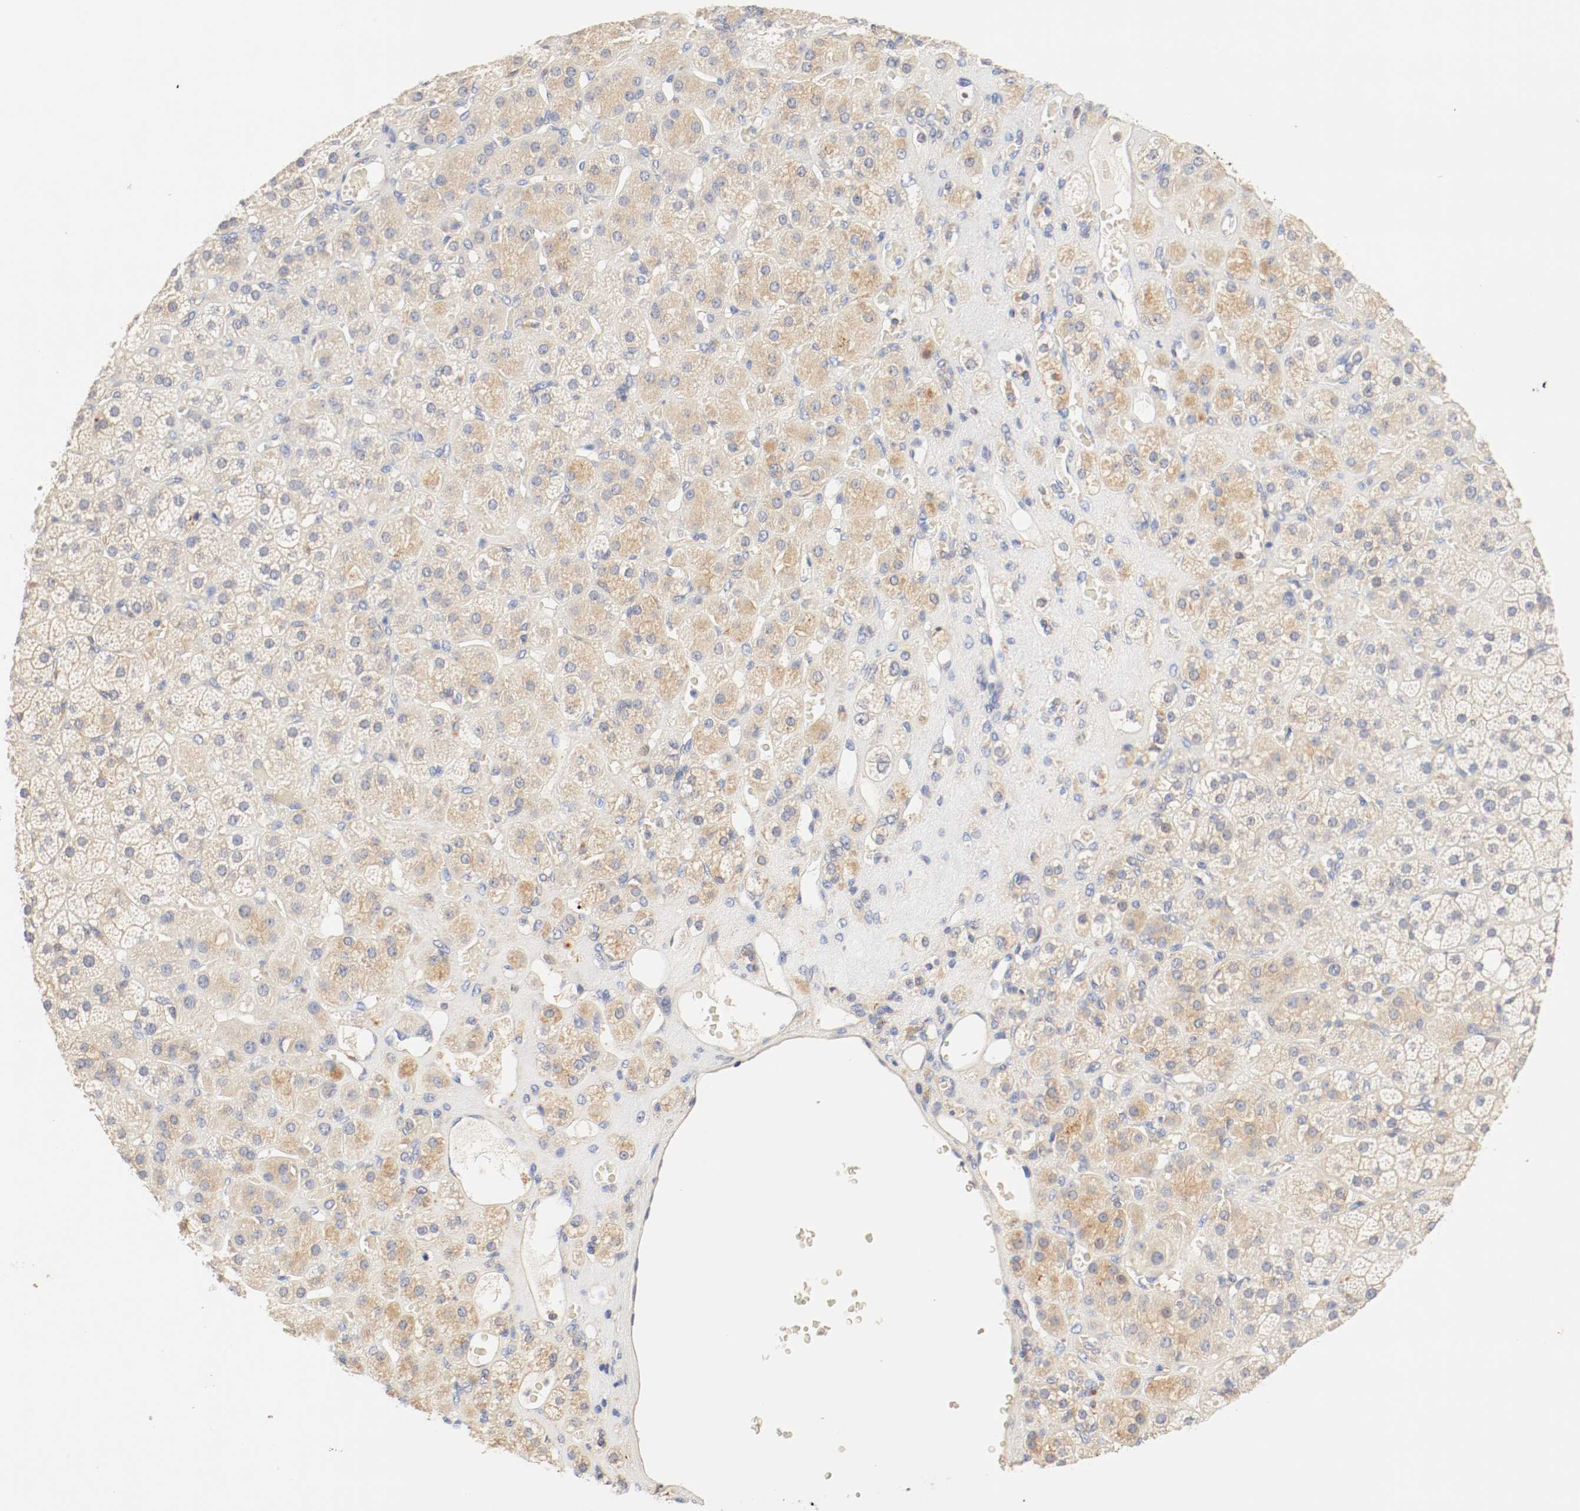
{"staining": {"intensity": "moderate", "quantity": ">75%", "location": "cytoplasmic/membranous"}, "tissue": "adrenal gland", "cell_type": "Glandular cells", "image_type": "normal", "snomed": [{"axis": "morphology", "description": "Normal tissue, NOS"}, {"axis": "topography", "description": "Adrenal gland"}], "caption": "This image demonstrates immunohistochemistry staining of benign human adrenal gland, with medium moderate cytoplasmic/membranous positivity in about >75% of glandular cells.", "gene": "GIT1", "patient": {"sex": "female", "age": 71}}